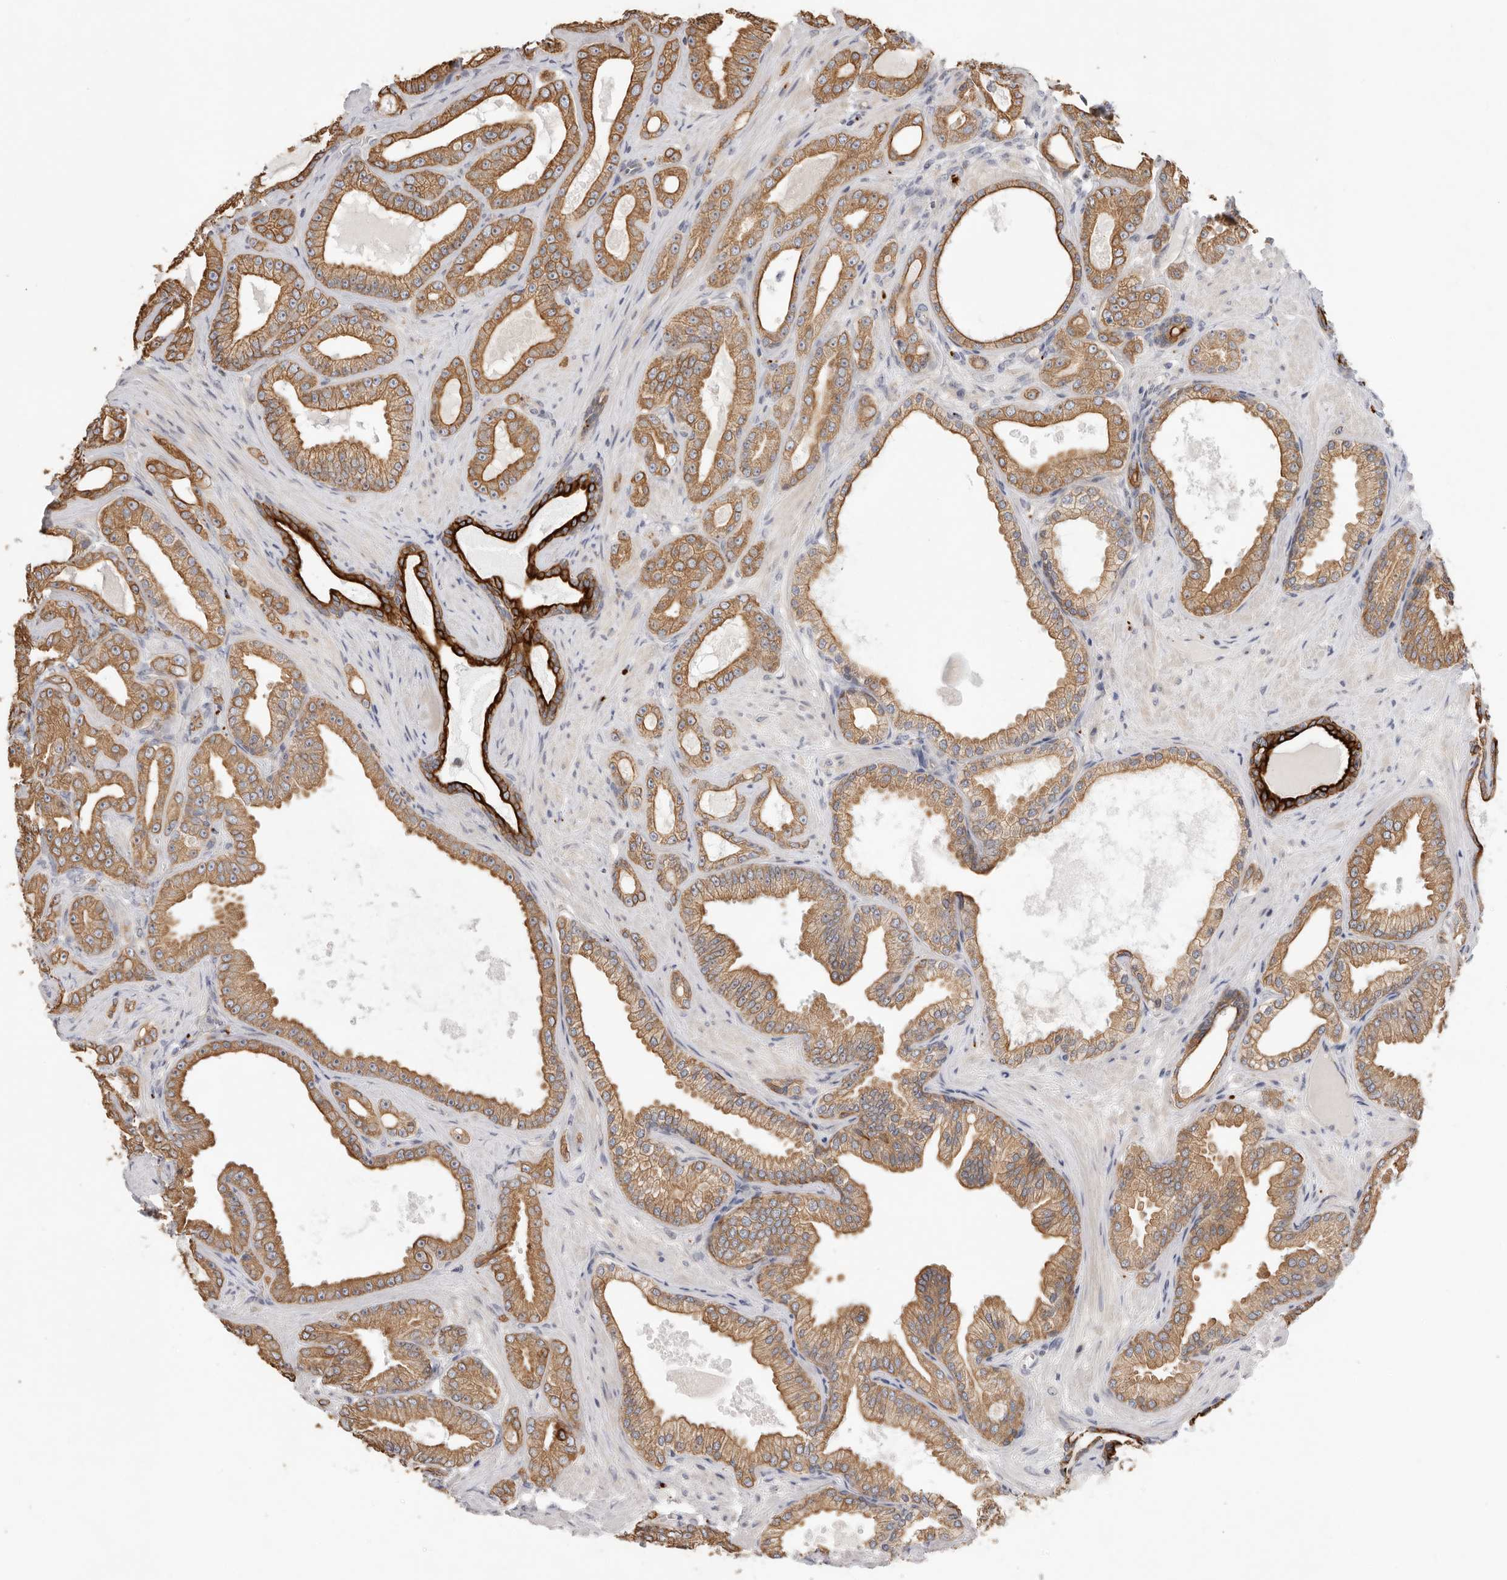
{"staining": {"intensity": "moderate", "quantity": ">75%", "location": "cytoplasmic/membranous"}, "tissue": "prostate cancer", "cell_type": "Tumor cells", "image_type": "cancer", "snomed": [{"axis": "morphology", "description": "Adenocarcinoma, Low grade"}, {"axis": "topography", "description": "Prostate"}], "caption": "Tumor cells exhibit moderate cytoplasmic/membranous expression in approximately >75% of cells in prostate cancer.", "gene": "USH1C", "patient": {"sex": "male", "age": 63}}